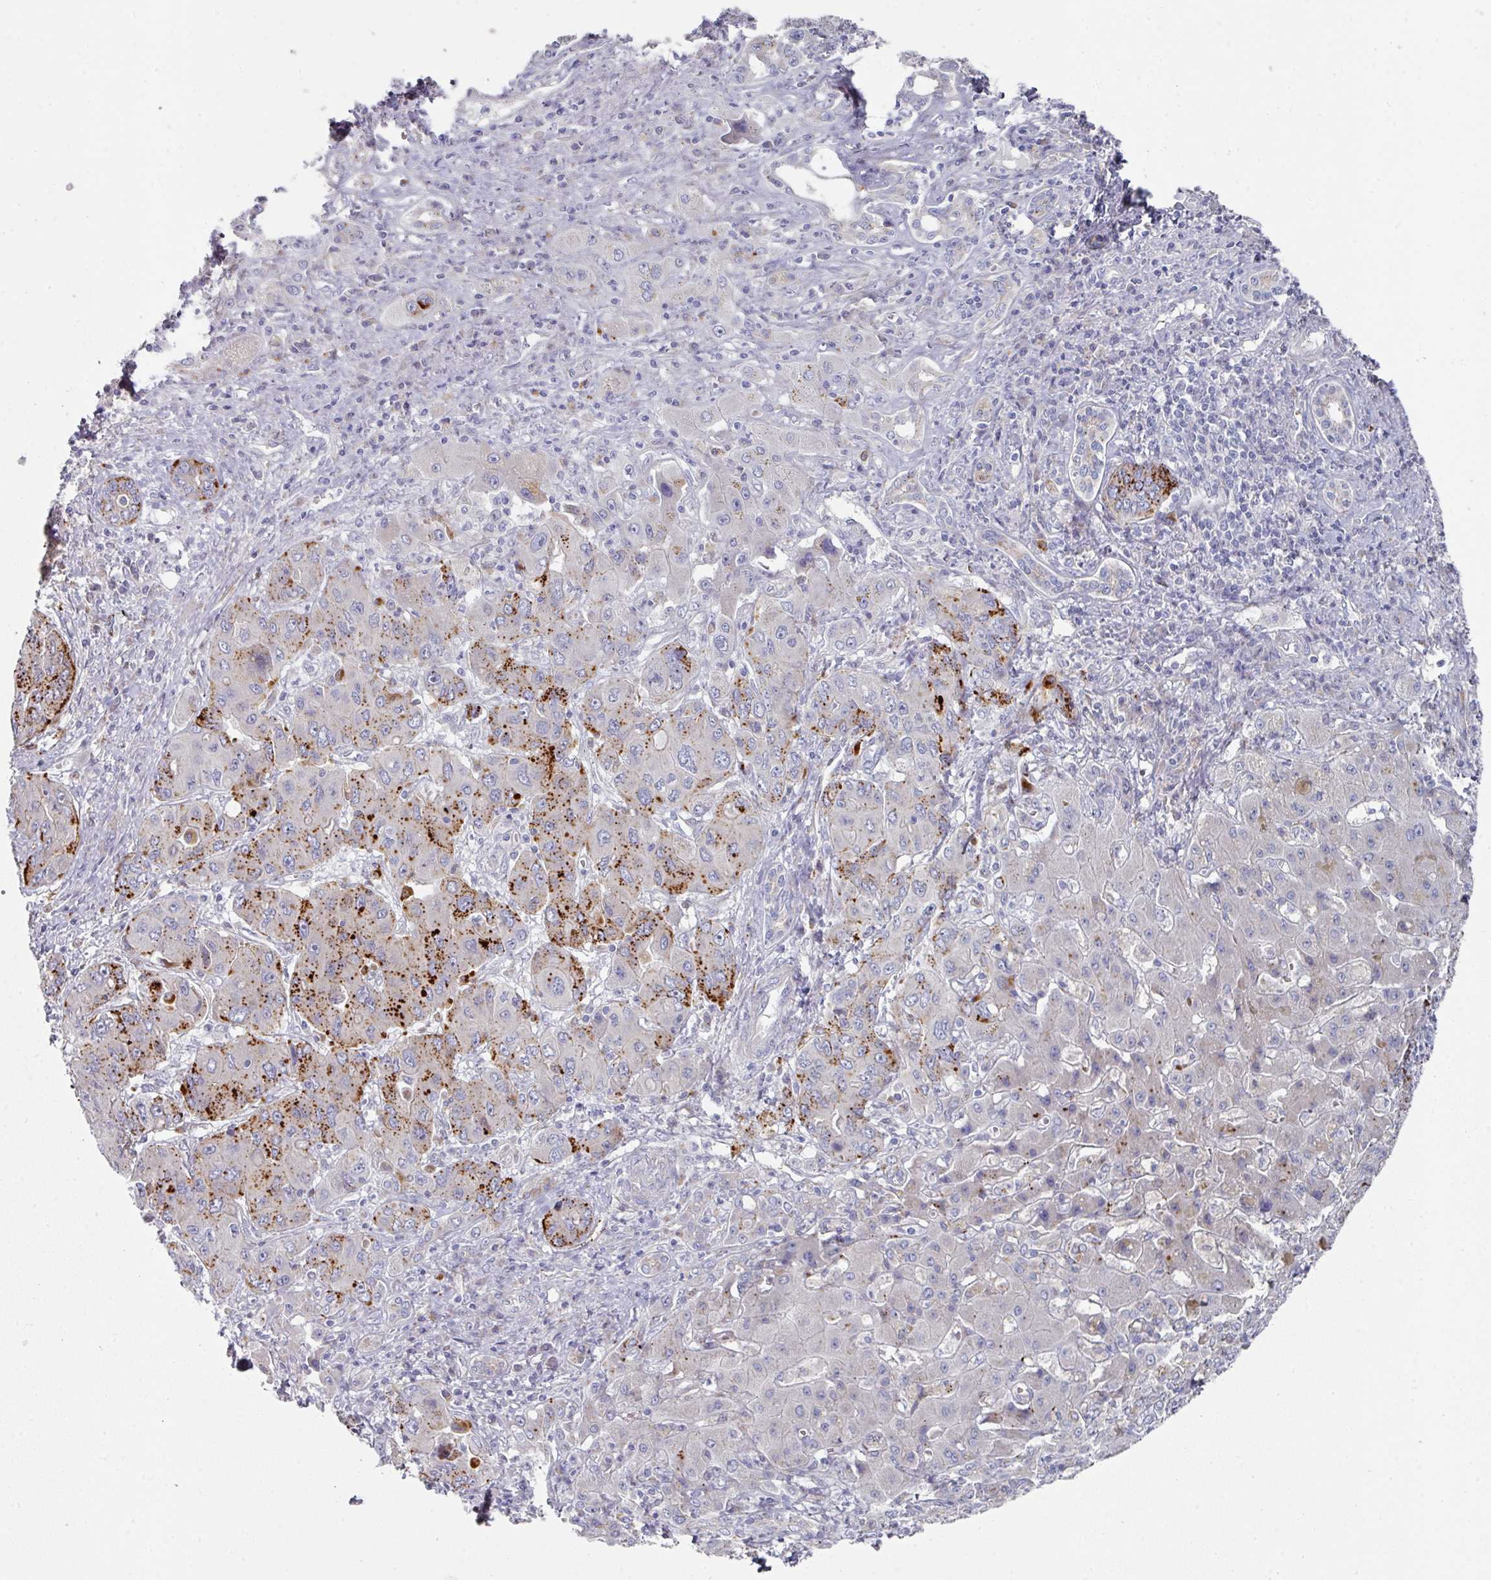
{"staining": {"intensity": "strong", "quantity": ">75%", "location": "cytoplasmic/membranous"}, "tissue": "liver cancer", "cell_type": "Tumor cells", "image_type": "cancer", "snomed": [{"axis": "morphology", "description": "Cholangiocarcinoma"}, {"axis": "topography", "description": "Liver"}], "caption": "Strong cytoplasmic/membranous positivity is identified in about >75% of tumor cells in liver cancer (cholangiocarcinoma).", "gene": "NT5C1A", "patient": {"sex": "male", "age": 67}}